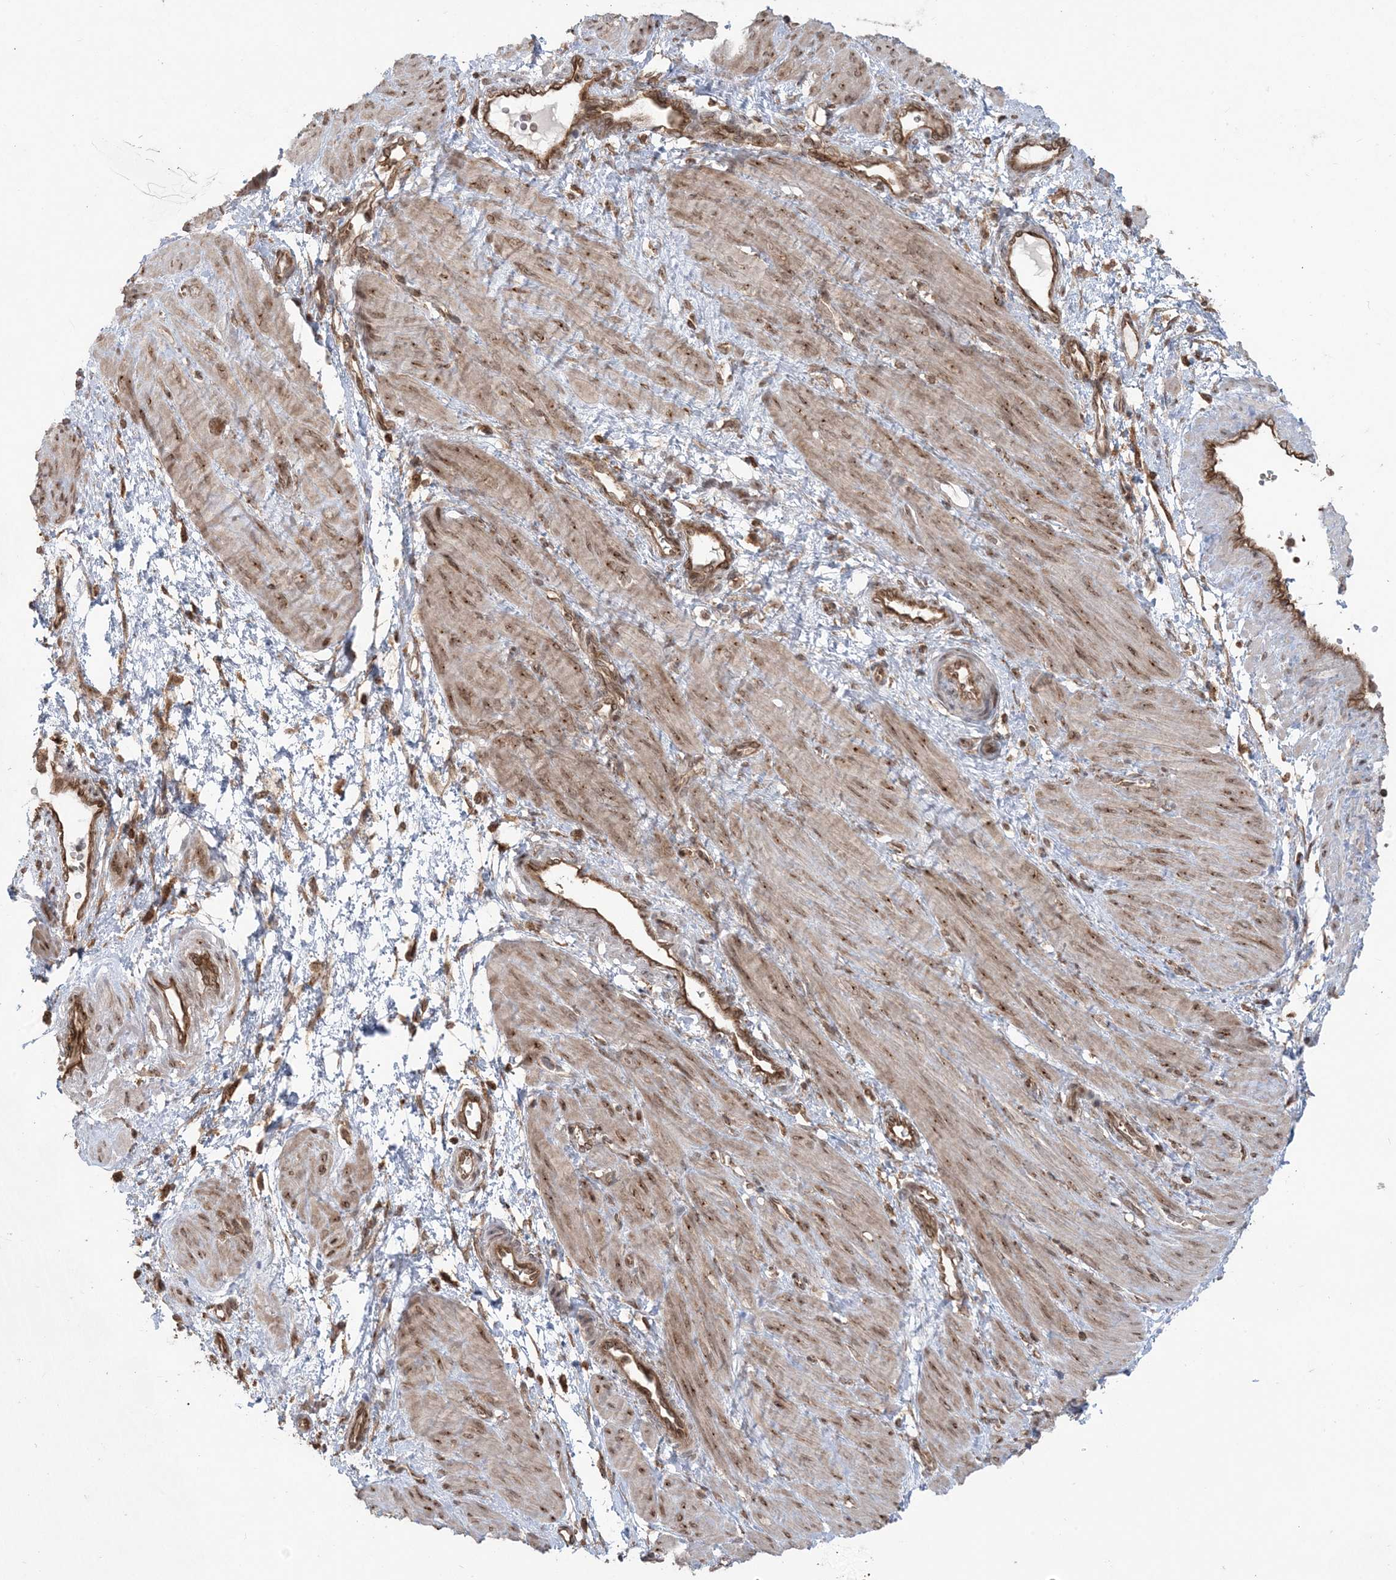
{"staining": {"intensity": "moderate", "quantity": ">75%", "location": "cytoplasmic/membranous,nuclear"}, "tissue": "smooth muscle", "cell_type": "Smooth muscle cells", "image_type": "normal", "snomed": [{"axis": "morphology", "description": "Normal tissue, NOS"}, {"axis": "topography", "description": "Endometrium"}], "caption": "Protein staining of normal smooth muscle displays moderate cytoplasmic/membranous,nuclear staining in about >75% of smooth muscle cells.", "gene": "DDX19B", "patient": {"sex": "female", "age": 33}}